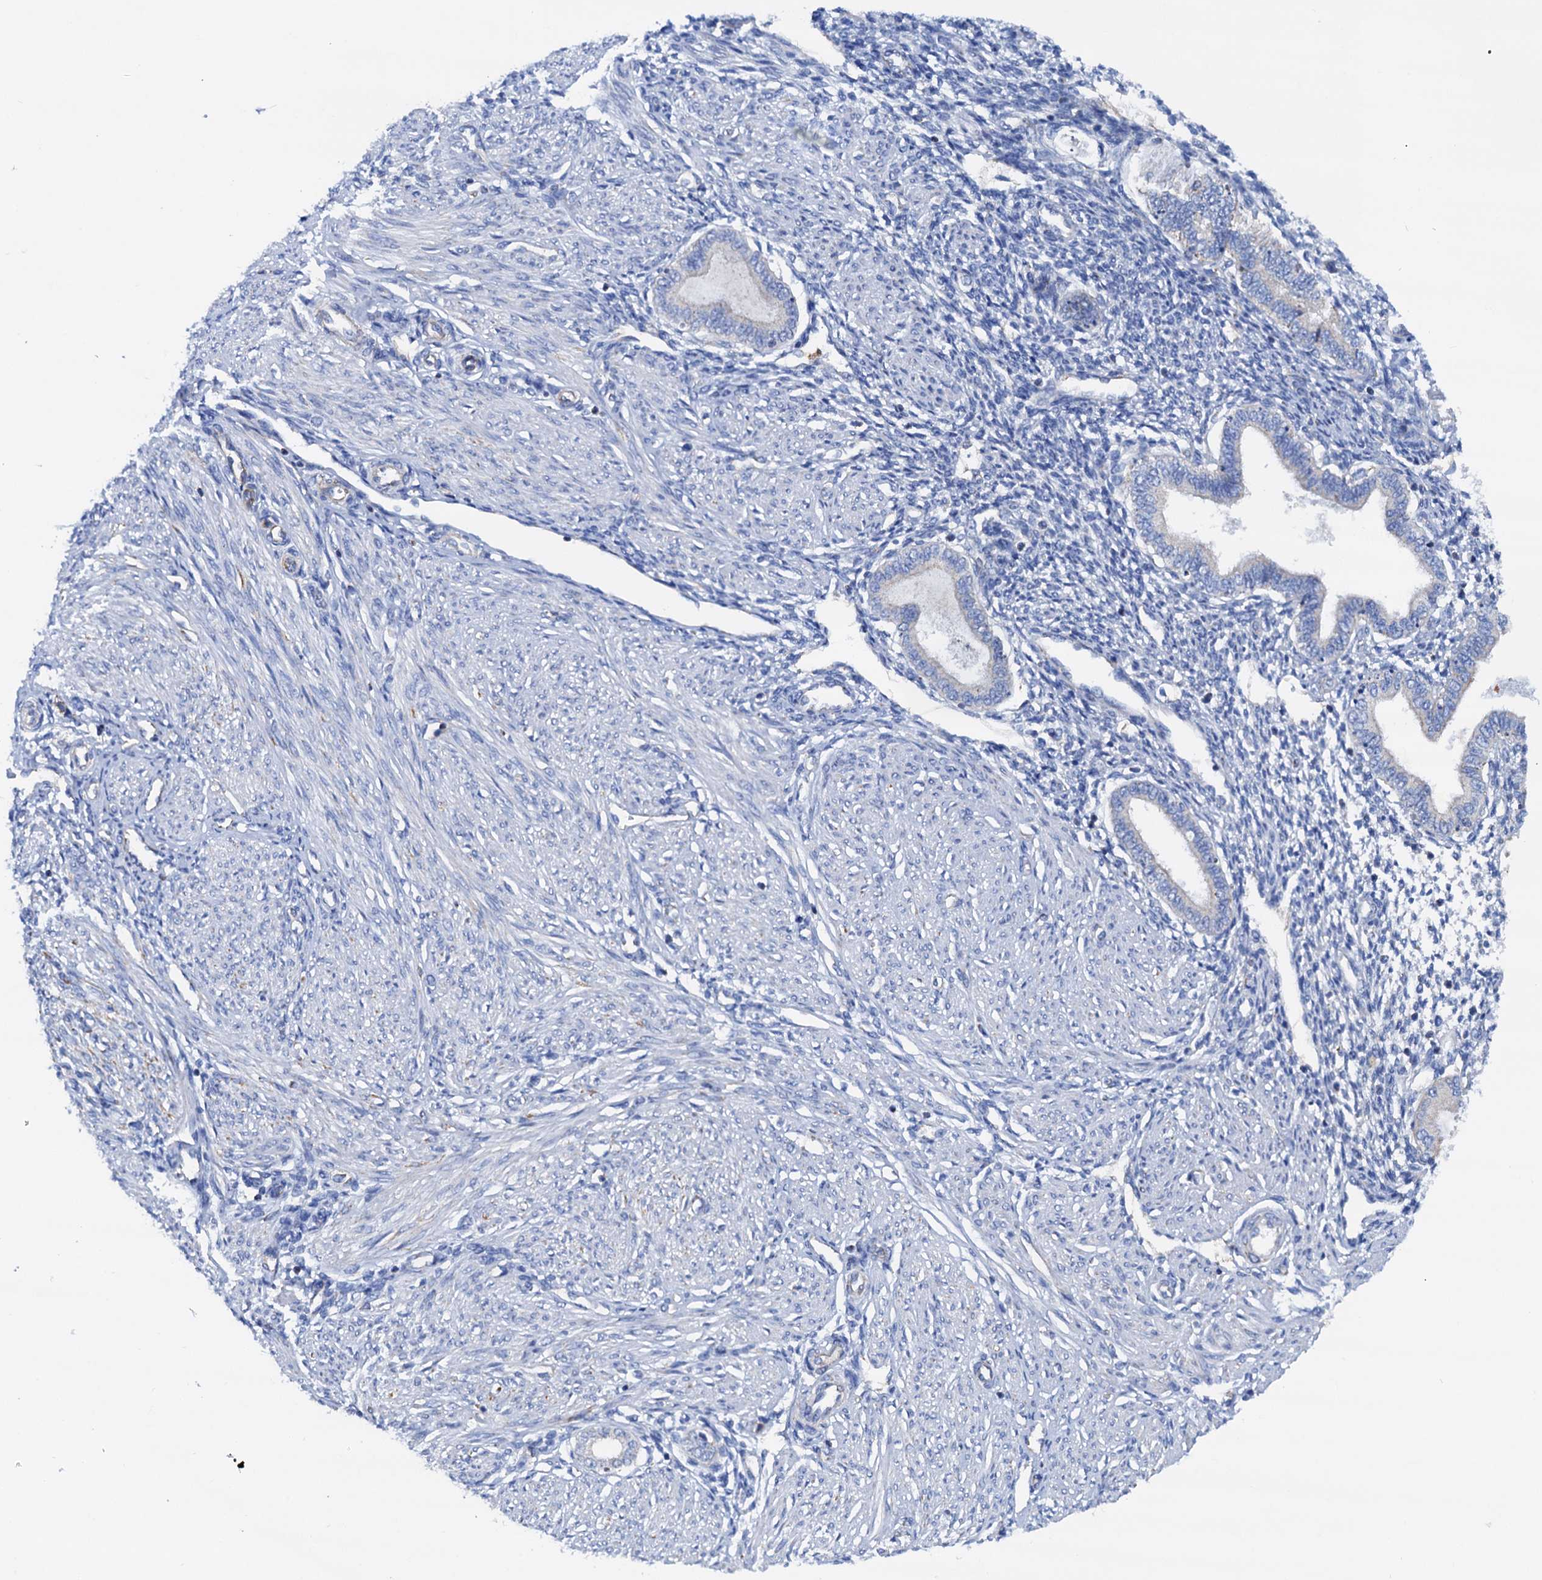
{"staining": {"intensity": "negative", "quantity": "none", "location": "none"}, "tissue": "endometrium", "cell_type": "Cells in endometrial stroma", "image_type": "normal", "snomed": [{"axis": "morphology", "description": "Normal tissue, NOS"}, {"axis": "topography", "description": "Endometrium"}], "caption": "A high-resolution photomicrograph shows immunohistochemistry (IHC) staining of unremarkable endometrium, which demonstrates no significant expression in cells in endometrial stroma.", "gene": "RASSF9", "patient": {"sex": "female", "age": 53}}